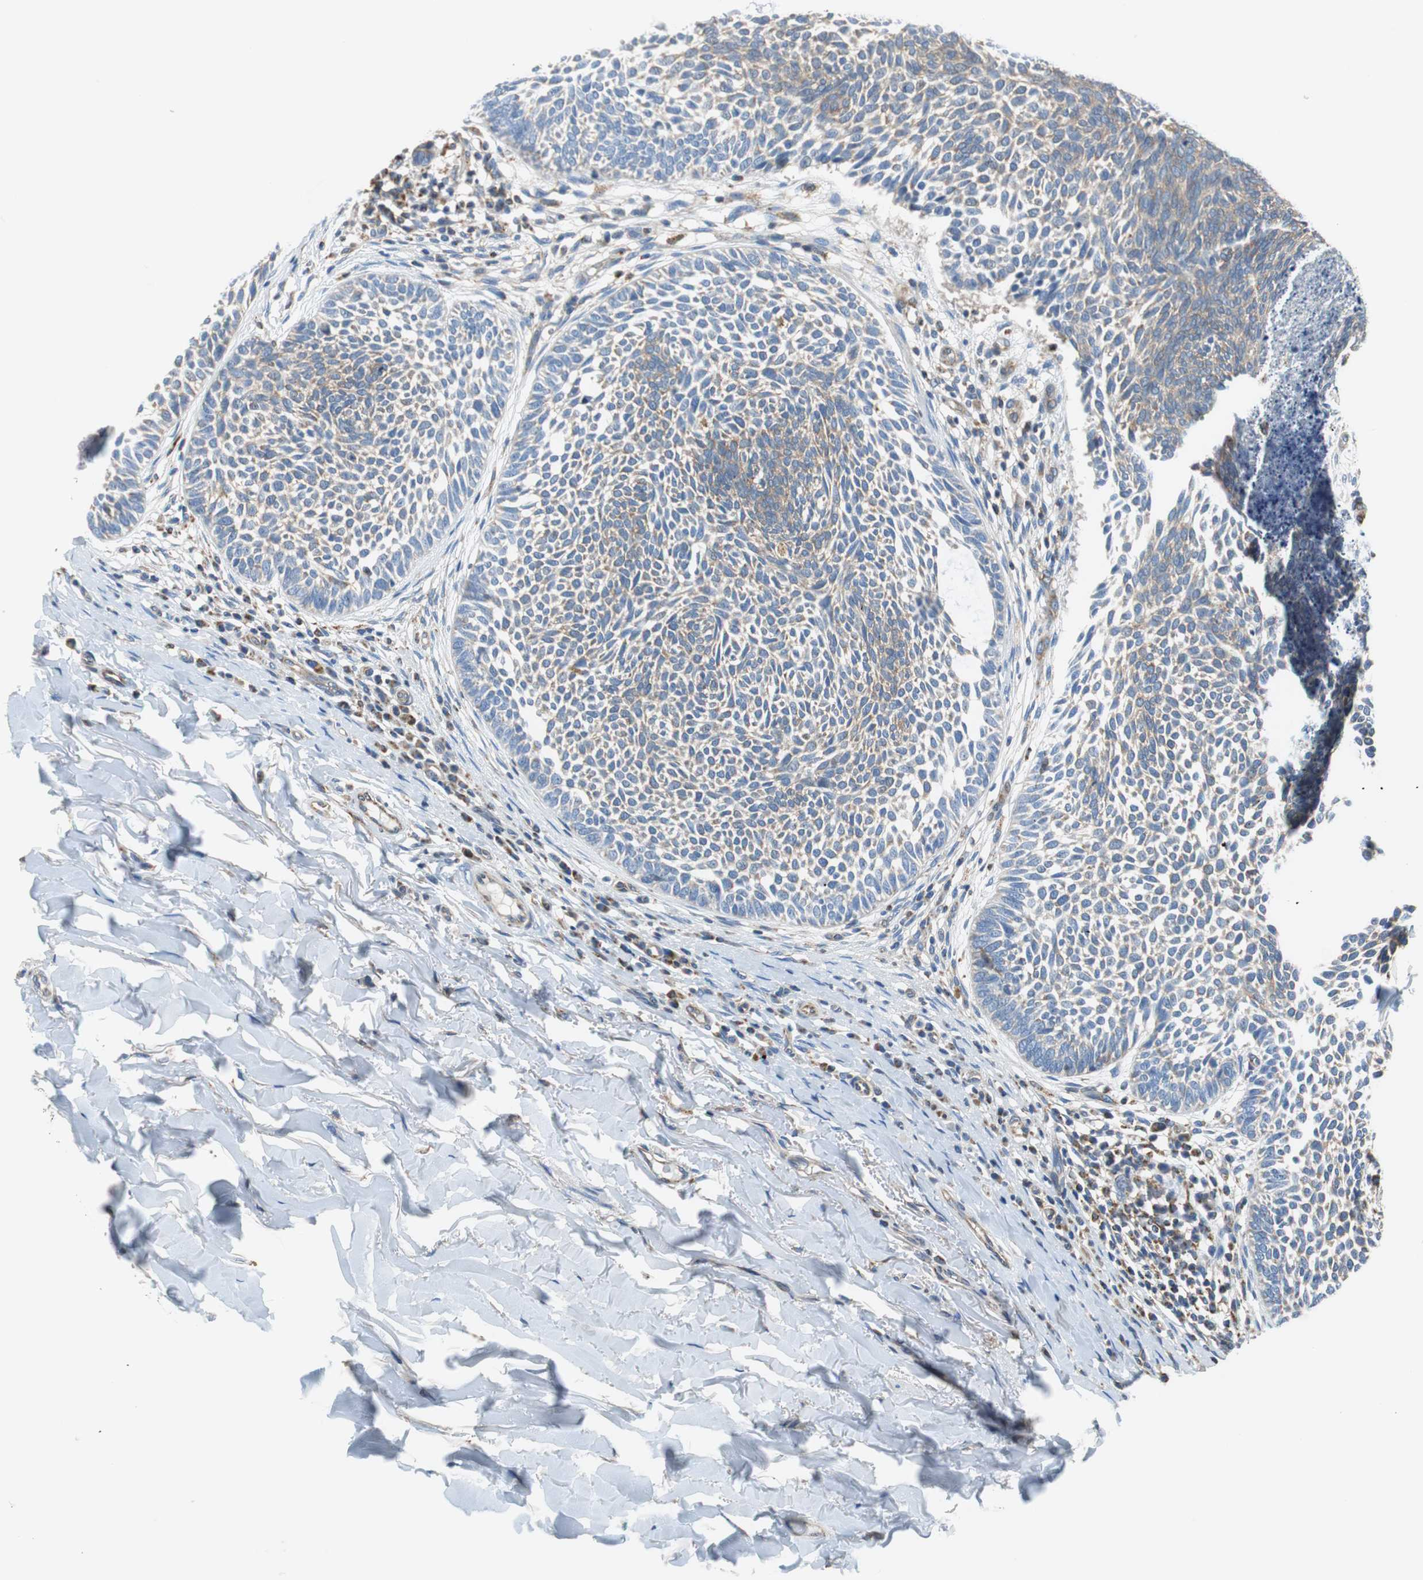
{"staining": {"intensity": "moderate", "quantity": "25%-75%", "location": "cytoplasmic/membranous"}, "tissue": "skin cancer", "cell_type": "Tumor cells", "image_type": "cancer", "snomed": [{"axis": "morphology", "description": "Normal tissue, NOS"}, {"axis": "morphology", "description": "Basal cell carcinoma"}, {"axis": "topography", "description": "Skin"}], "caption": "The histopathology image demonstrates immunohistochemical staining of skin basal cell carcinoma. There is moderate cytoplasmic/membranous positivity is appreciated in approximately 25%-75% of tumor cells. The protein is shown in brown color, while the nuclei are stained blue.", "gene": "GSTK1", "patient": {"sex": "male", "age": 87}}